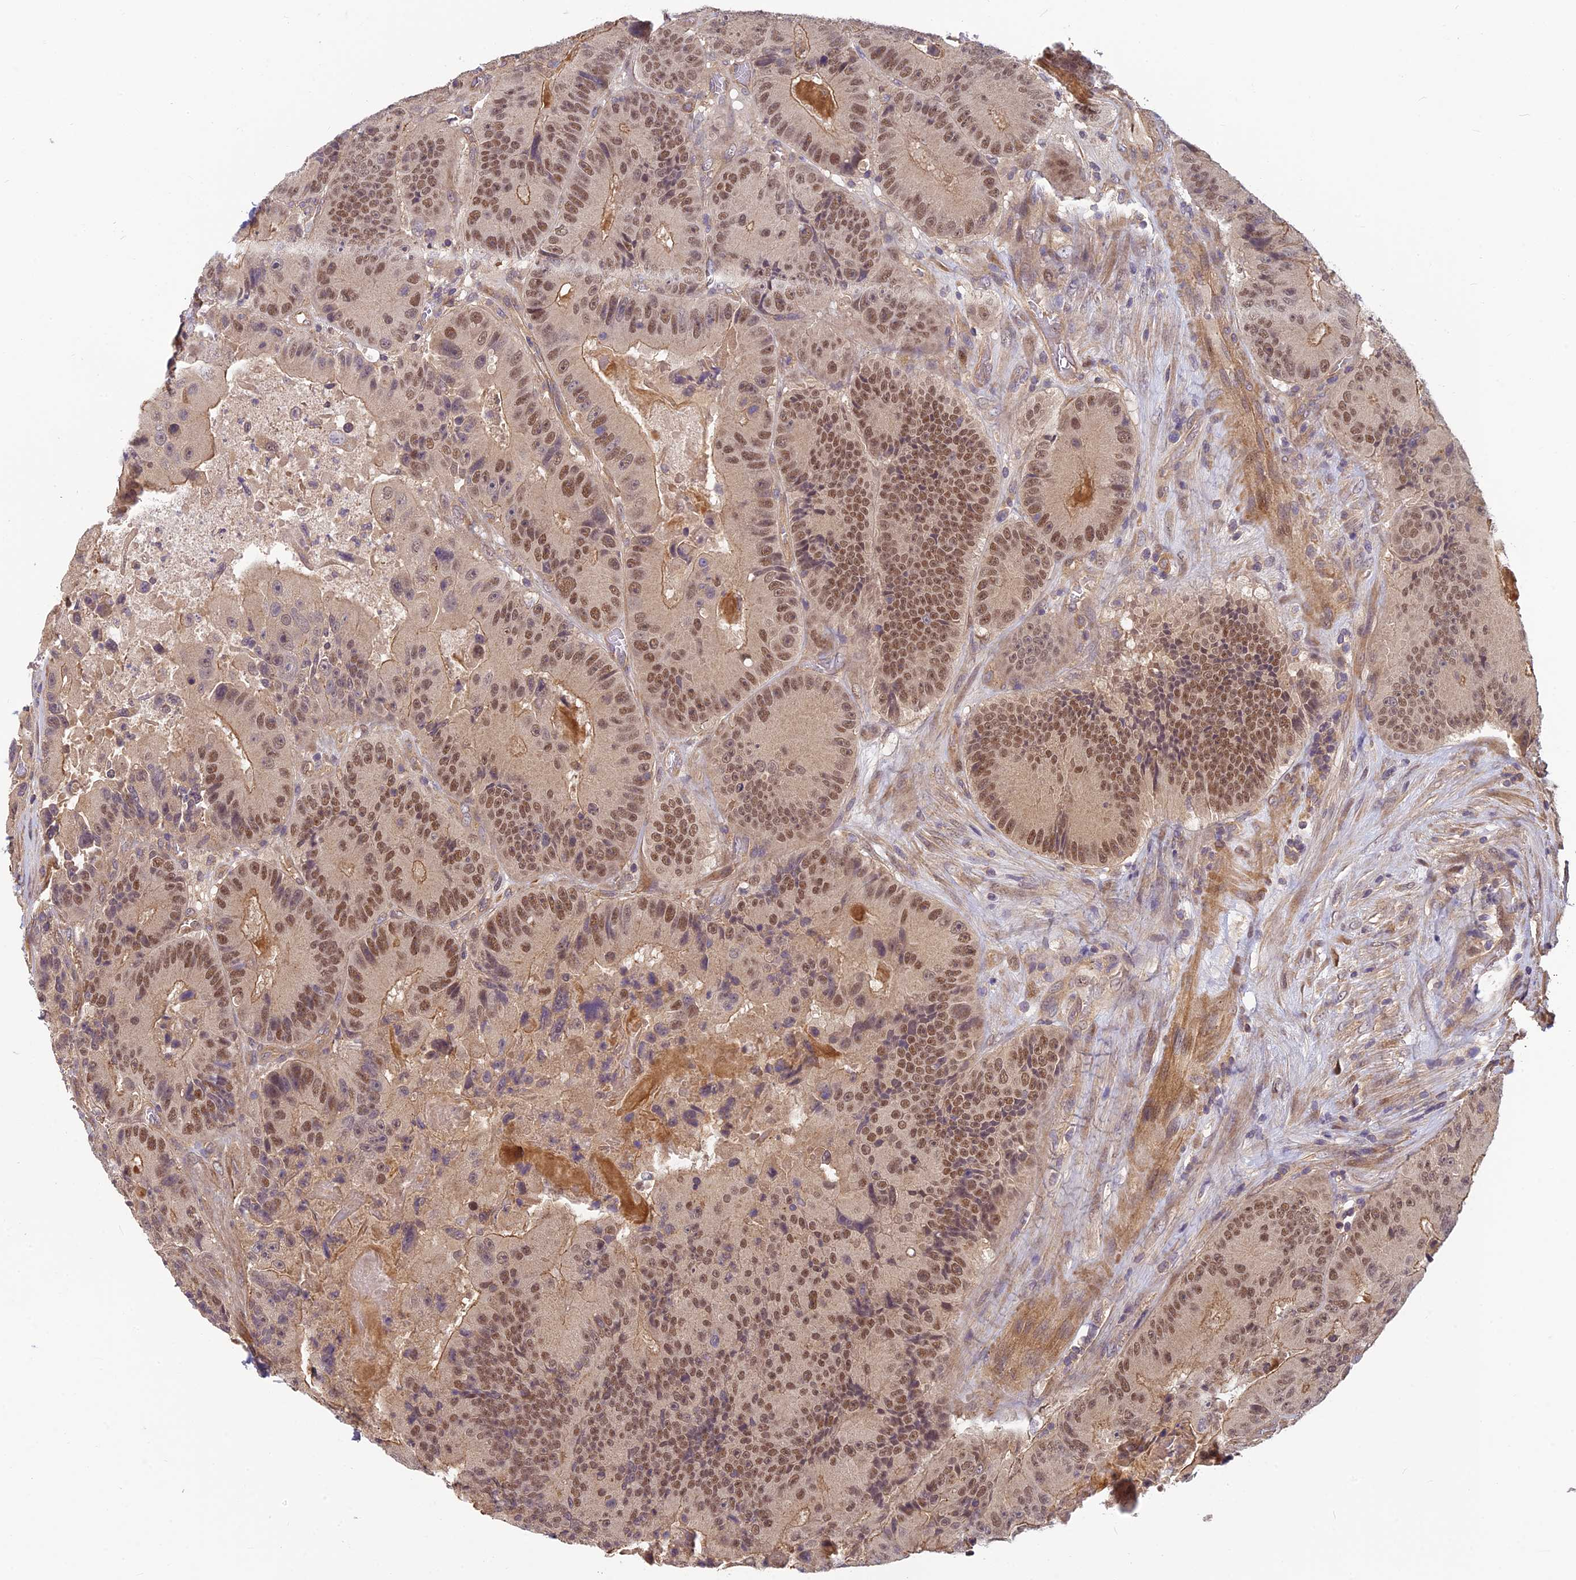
{"staining": {"intensity": "moderate", "quantity": ">75%", "location": "cytoplasmic/membranous,nuclear"}, "tissue": "colorectal cancer", "cell_type": "Tumor cells", "image_type": "cancer", "snomed": [{"axis": "morphology", "description": "Adenocarcinoma, NOS"}, {"axis": "topography", "description": "Colon"}], "caption": "Colorectal cancer stained for a protein (brown) displays moderate cytoplasmic/membranous and nuclear positive positivity in about >75% of tumor cells.", "gene": "PIKFYVE", "patient": {"sex": "female", "age": 86}}